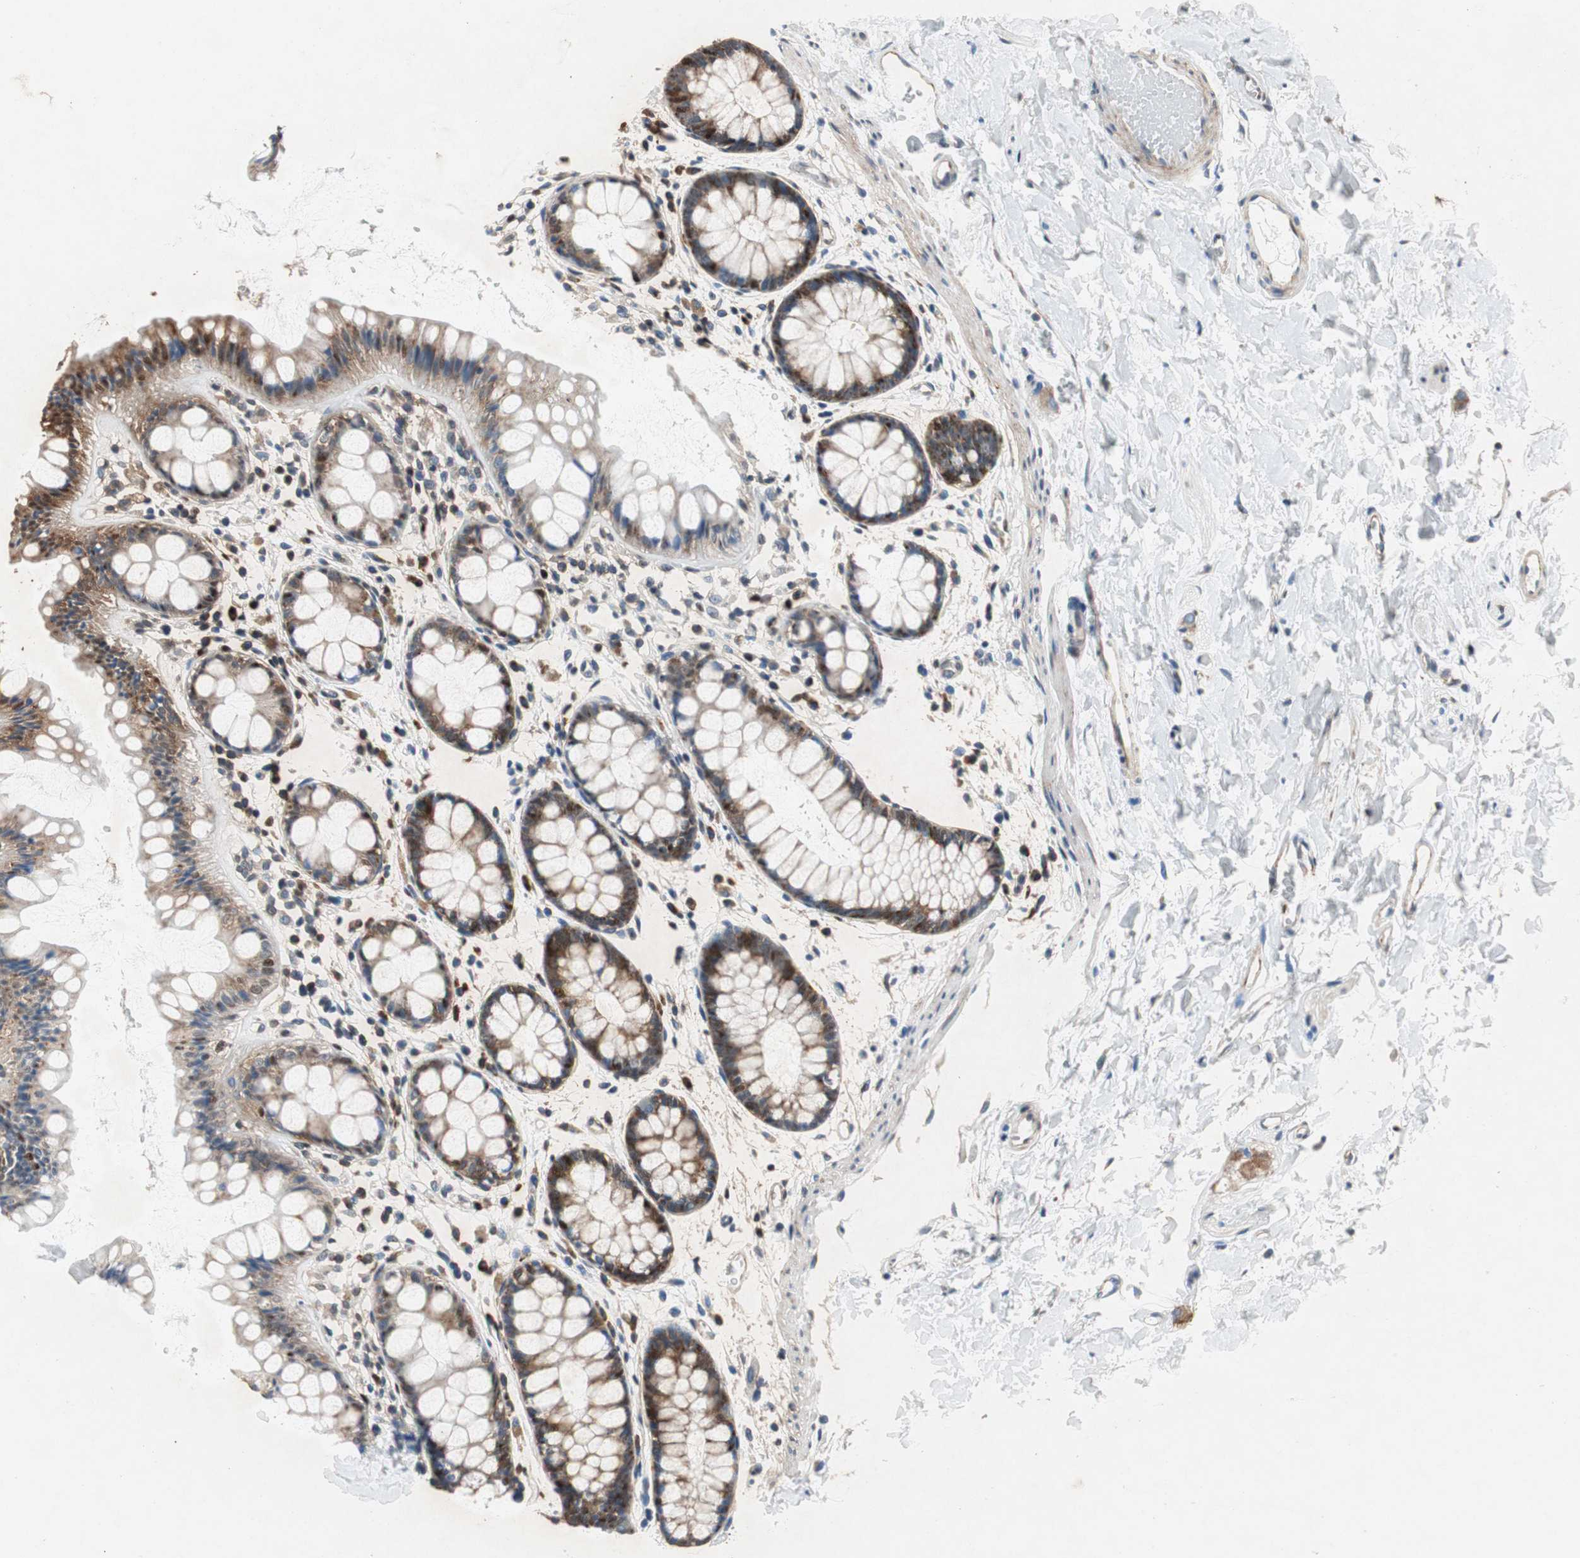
{"staining": {"intensity": "strong", "quantity": ">75%", "location": "cytoplasmic/membranous"}, "tissue": "rectum", "cell_type": "Glandular cells", "image_type": "normal", "snomed": [{"axis": "morphology", "description": "Normal tissue, NOS"}, {"axis": "topography", "description": "Rectum"}], "caption": "Protein staining of unremarkable rectum shows strong cytoplasmic/membranous positivity in approximately >75% of glandular cells.", "gene": "RPL35", "patient": {"sex": "female", "age": 66}}